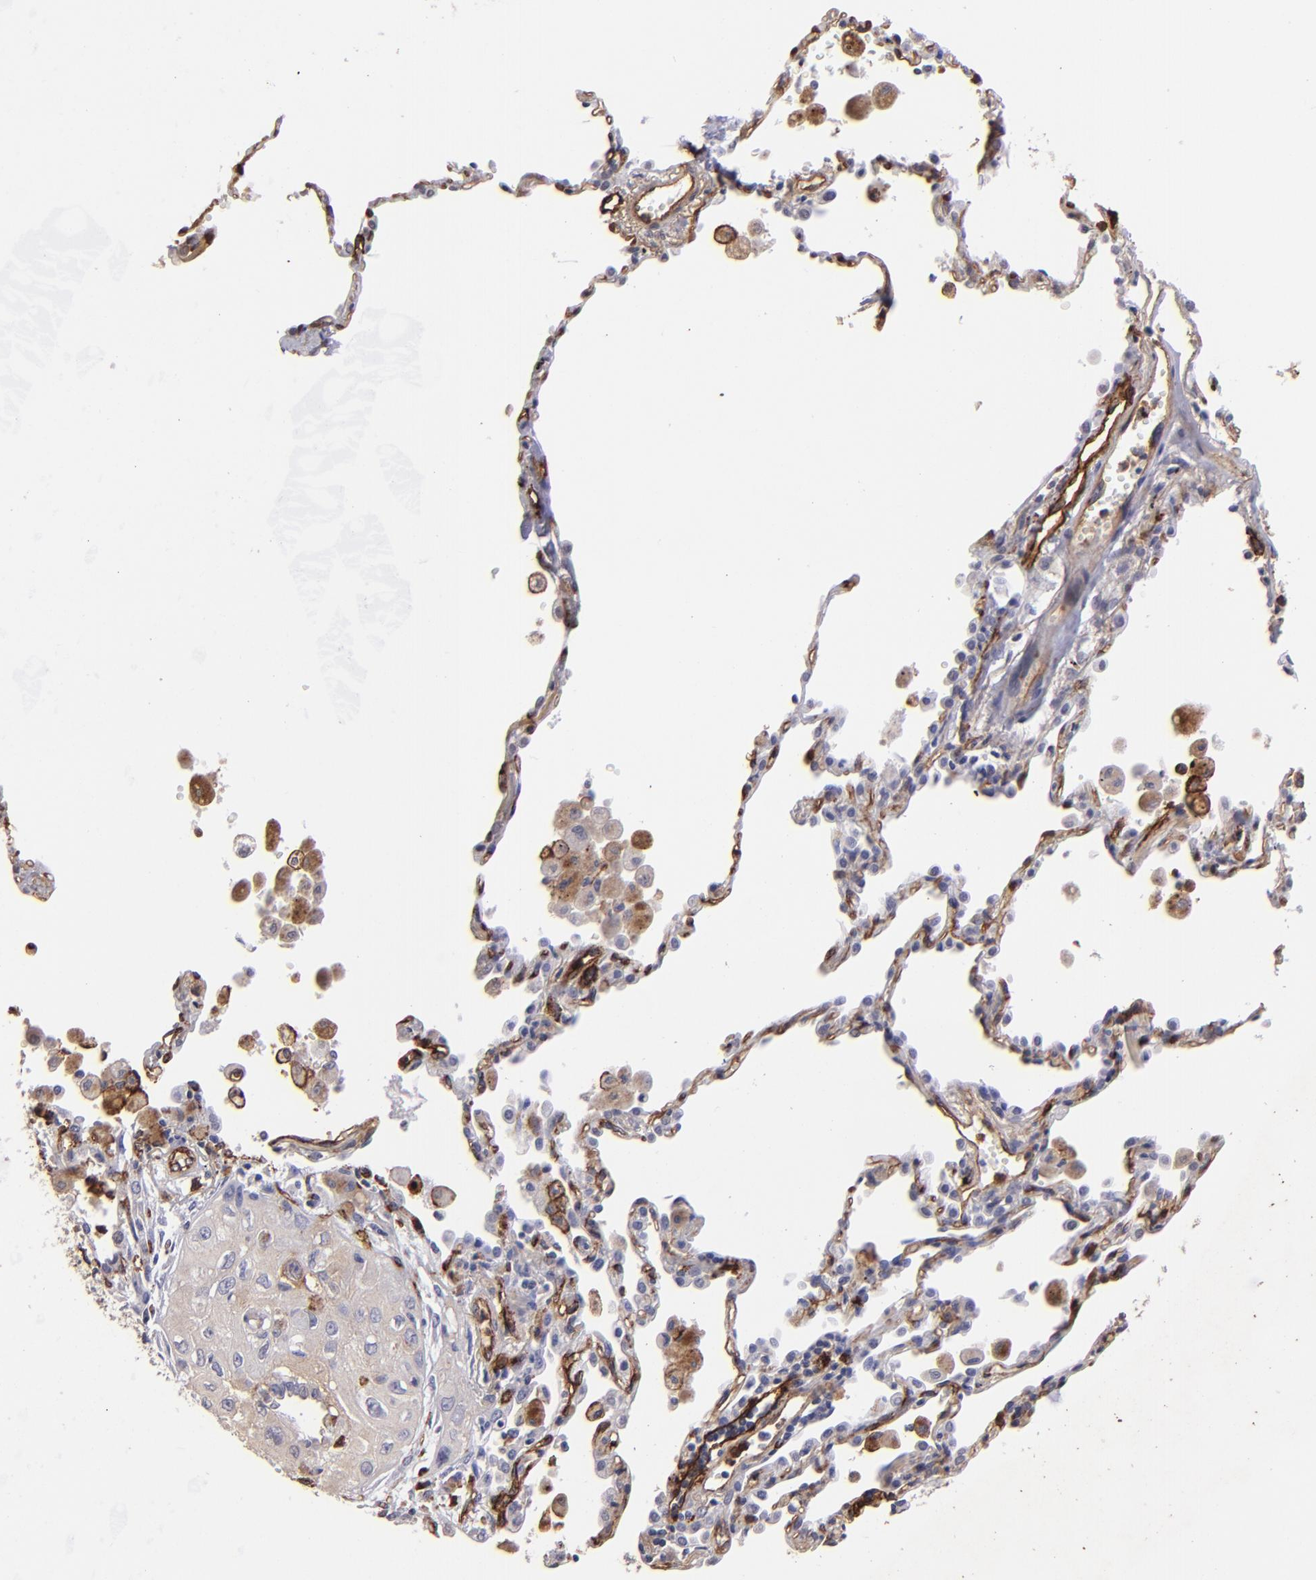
{"staining": {"intensity": "negative", "quantity": "none", "location": "none"}, "tissue": "lung cancer", "cell_type": "Tumor cells", "image_type": "cancer", "snomed": [{"axis": "morphology", "description": "Squamous cell carcinoma, NOS"}, {"axis": "topography", "description": "Lung"}], "caption": "This is a image of IHC staining of lung cancer (squamous cell carcinoma), which shows no staining in tumor cells. (Brightfield microscopy of DAB IHC at high magnification).", "gene": "DYSF", "patient": {"sex": "male", "age": 71}}